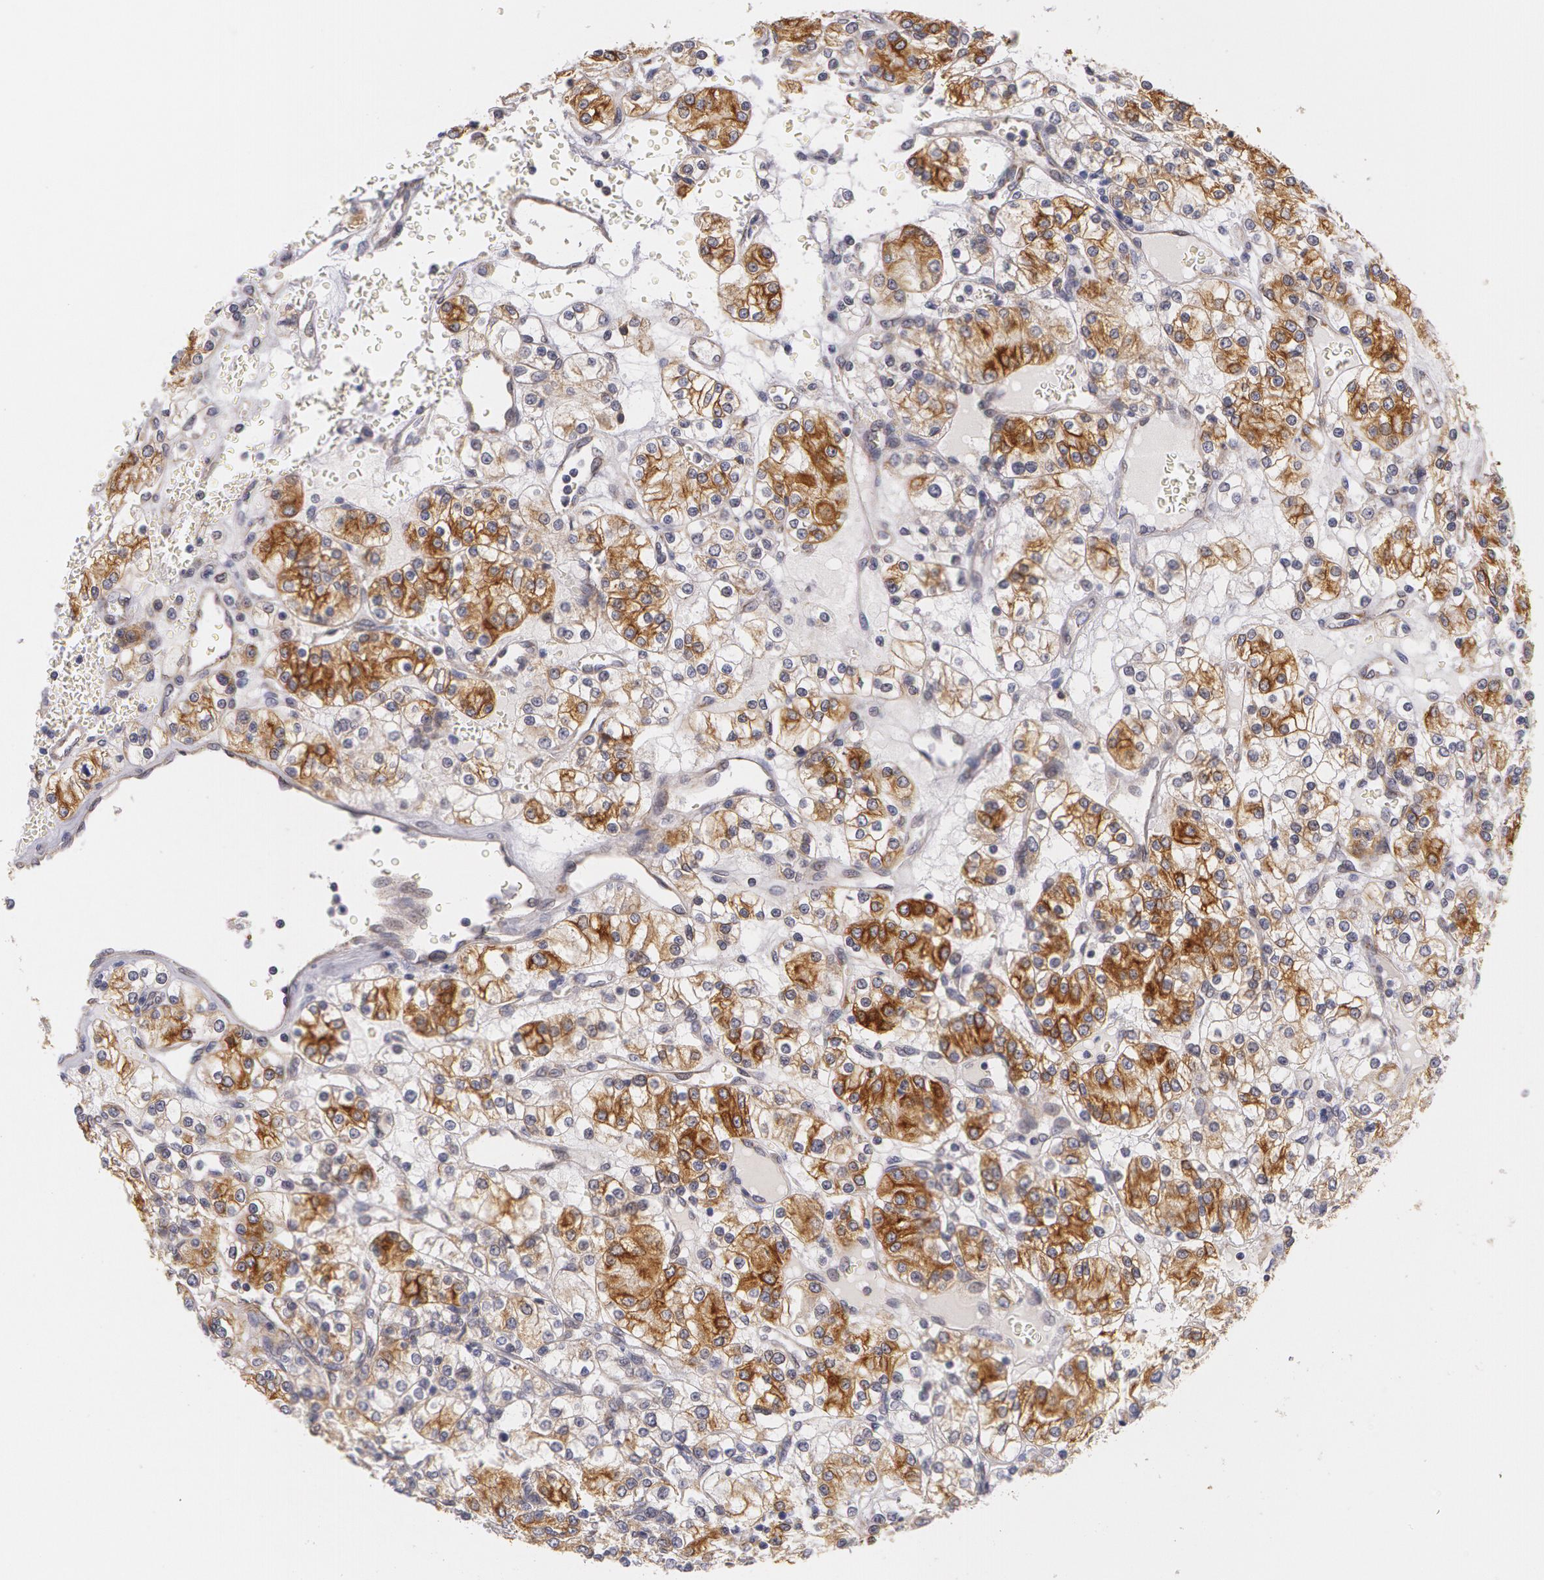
{"staining": {"intensity": "moderate", "quantity": ">75%", "location": "cytoplasmic/membranous"}, "tissue": "renal cancer", "cell_type": "Tumor cells", "image_type": "cancer", "snomed": [{"axis": "morphology", "description": "Adenocarcinoma, NOS"}, {"axis": "topography", "description": "Kidney"}], "caption": "Renal cancer (adenocarcinoma) stained with immunohistochemistry (IHC) demonstrates moderate cytoplasmic/membranous positivity in about >75% of tumor cells. Nuclei are stained in blue.", "gene": "KRT18", "patient": {"sex": "female", "age": 62}}